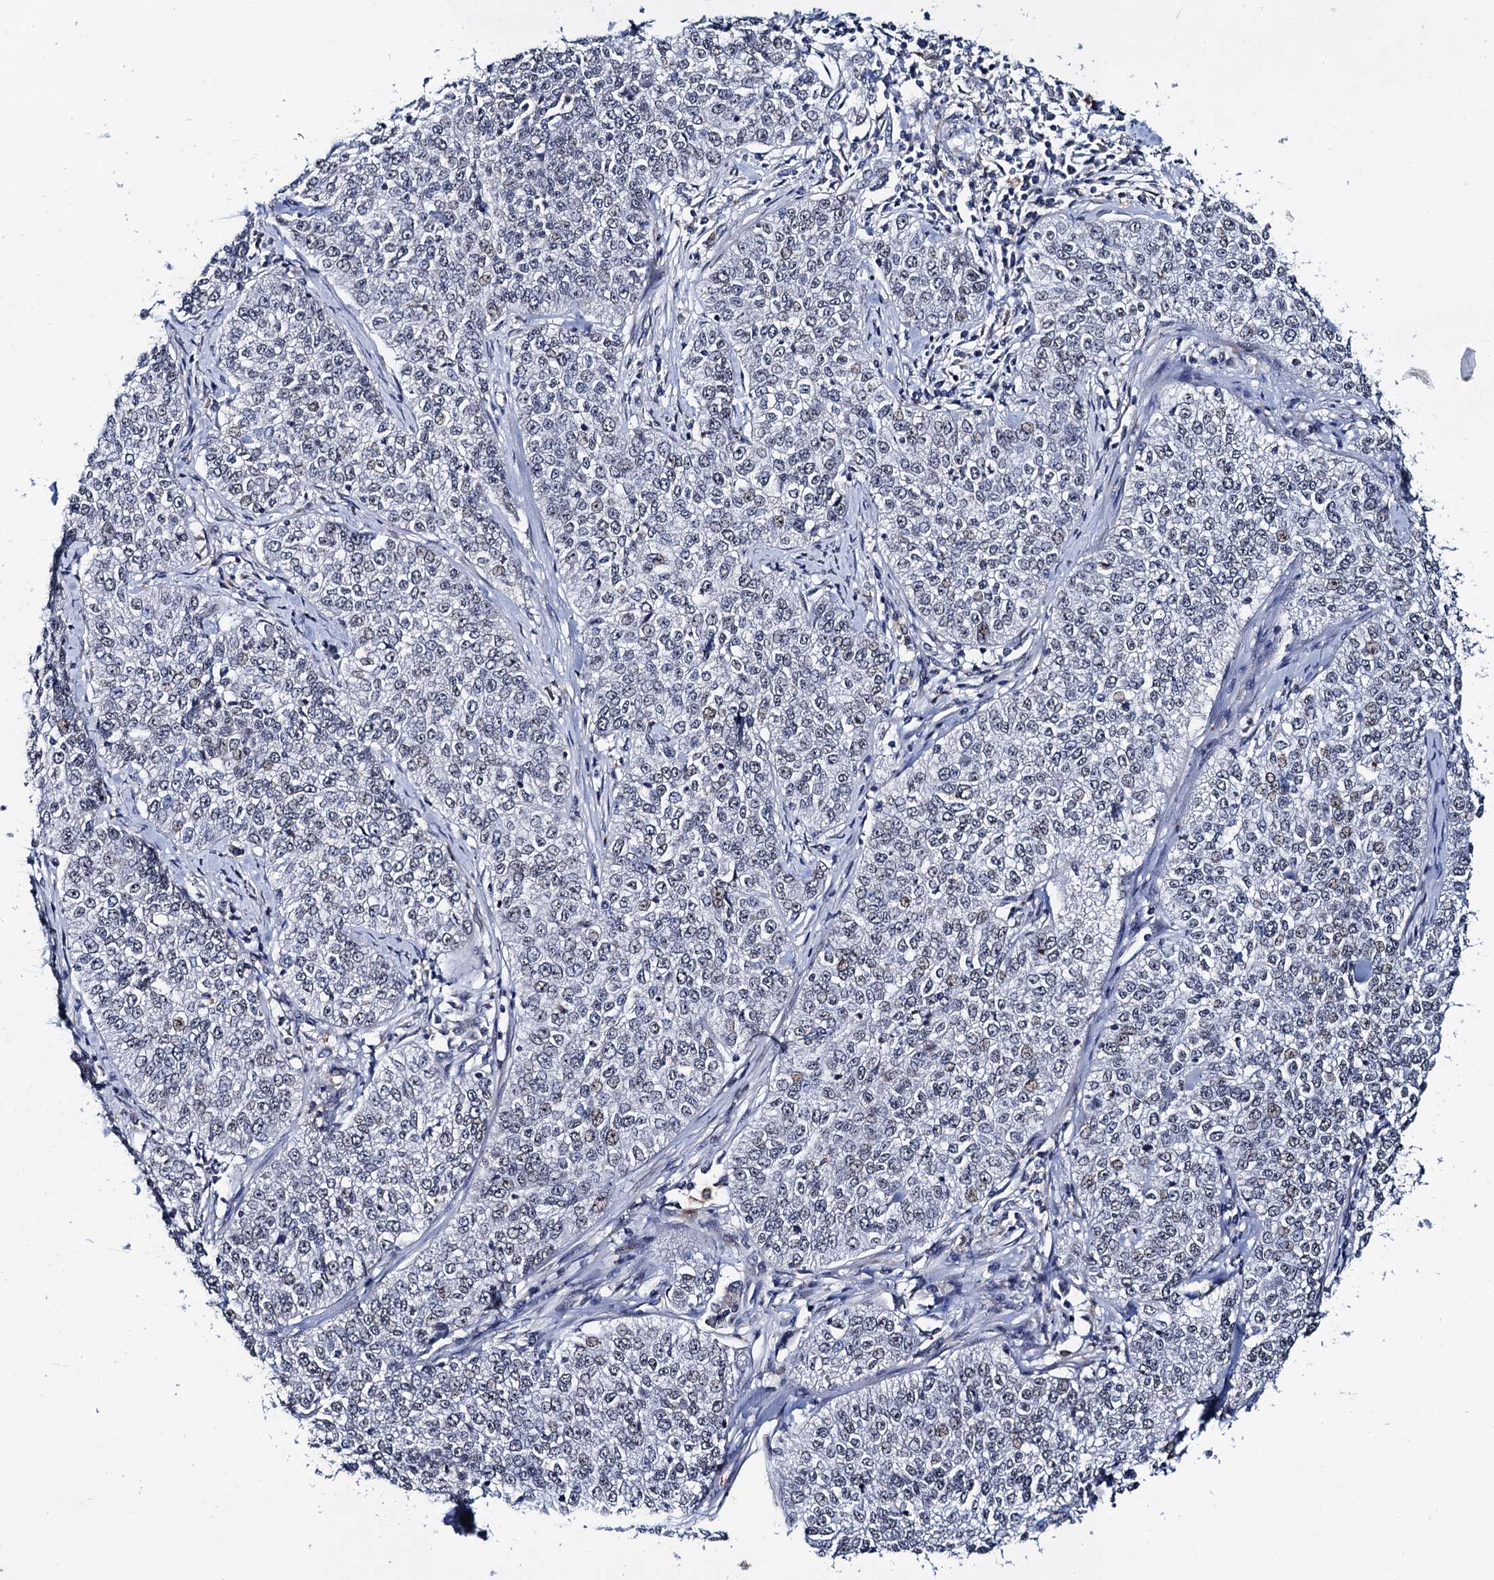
{"staining": {"intensity": "weak", "quantity": "<25%", "location": "nuclear"}, "tissue": "cervical cancer", "cell_type": "Tumor cells", "image_type": "cancer", "snomed": [{"axis": "morphology", "description": "Squamous cell carcinoma, NOS"}, {"axis": "topography", "description": "Cervix"}], "caption": "Immunohistochemical staining of human cervical cancer (squamous cell carcinoma) shows no significant positivity in tumor cells. Brightfield microscopy of immunohistochemistry (IHC) stained with DAB (3,3'-diaminobenzidine) (brown) and hematoxylin (blue), captured at high magnification.", "gene": "FAM222A", "patient": {"sex": "female", "age": 35}}